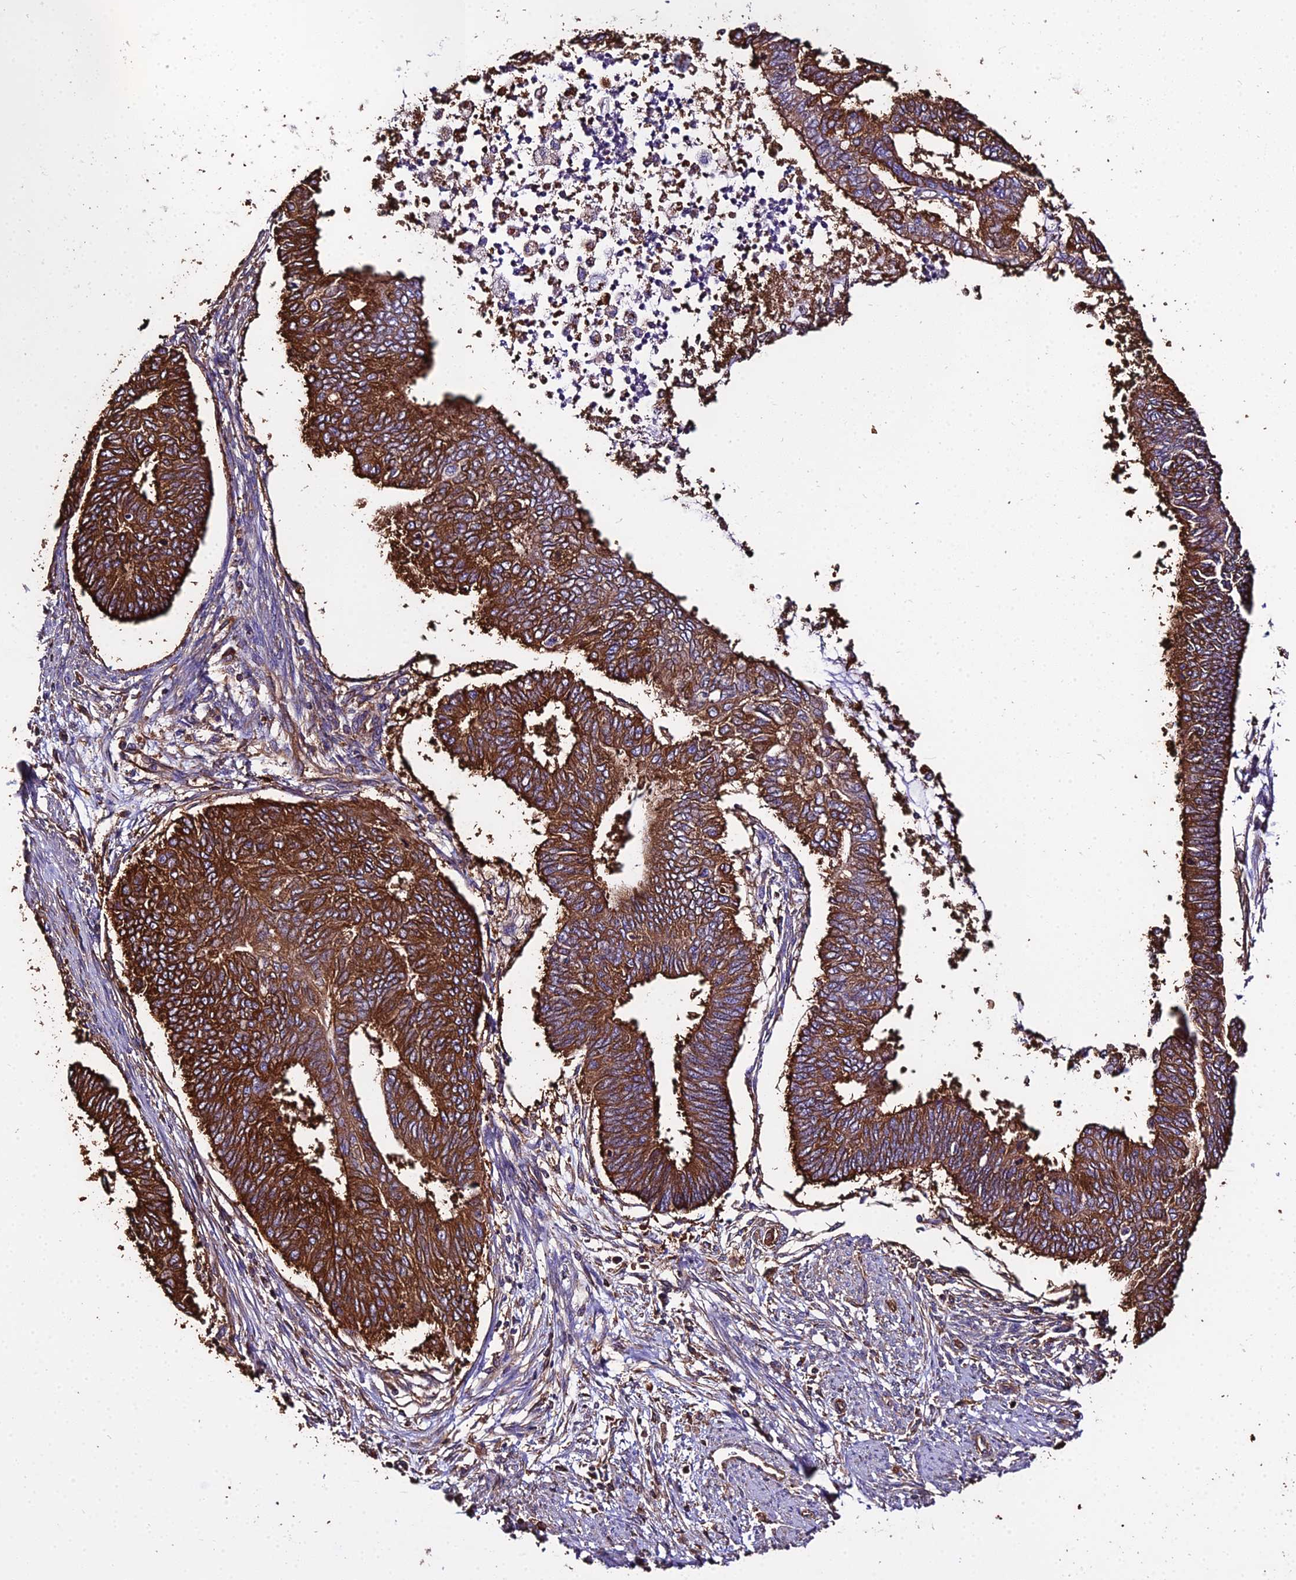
{"staining": {"intensity": "strong", "quantity": ">75%", "location": "cytoplasmic/membranous"}, "tissue": "endometrial cancer", "cell_type": "Tumor cells", "image_type": "cancer", "snomed": [{"axis": "morphology", "description": "Adenocarcinoma, NOS"}, {"axis": "topography", "description": "Endometrium"}], "caption": "This is a micrograph of immunohistochemistry (IHC) staining of adenocarcinoma (endometrial), which shows strong positivity in the cytoplasmic/membranous of tumor cells.", "gene": "TUBA3D", "patient": {"sex": "female", "age": 68}}